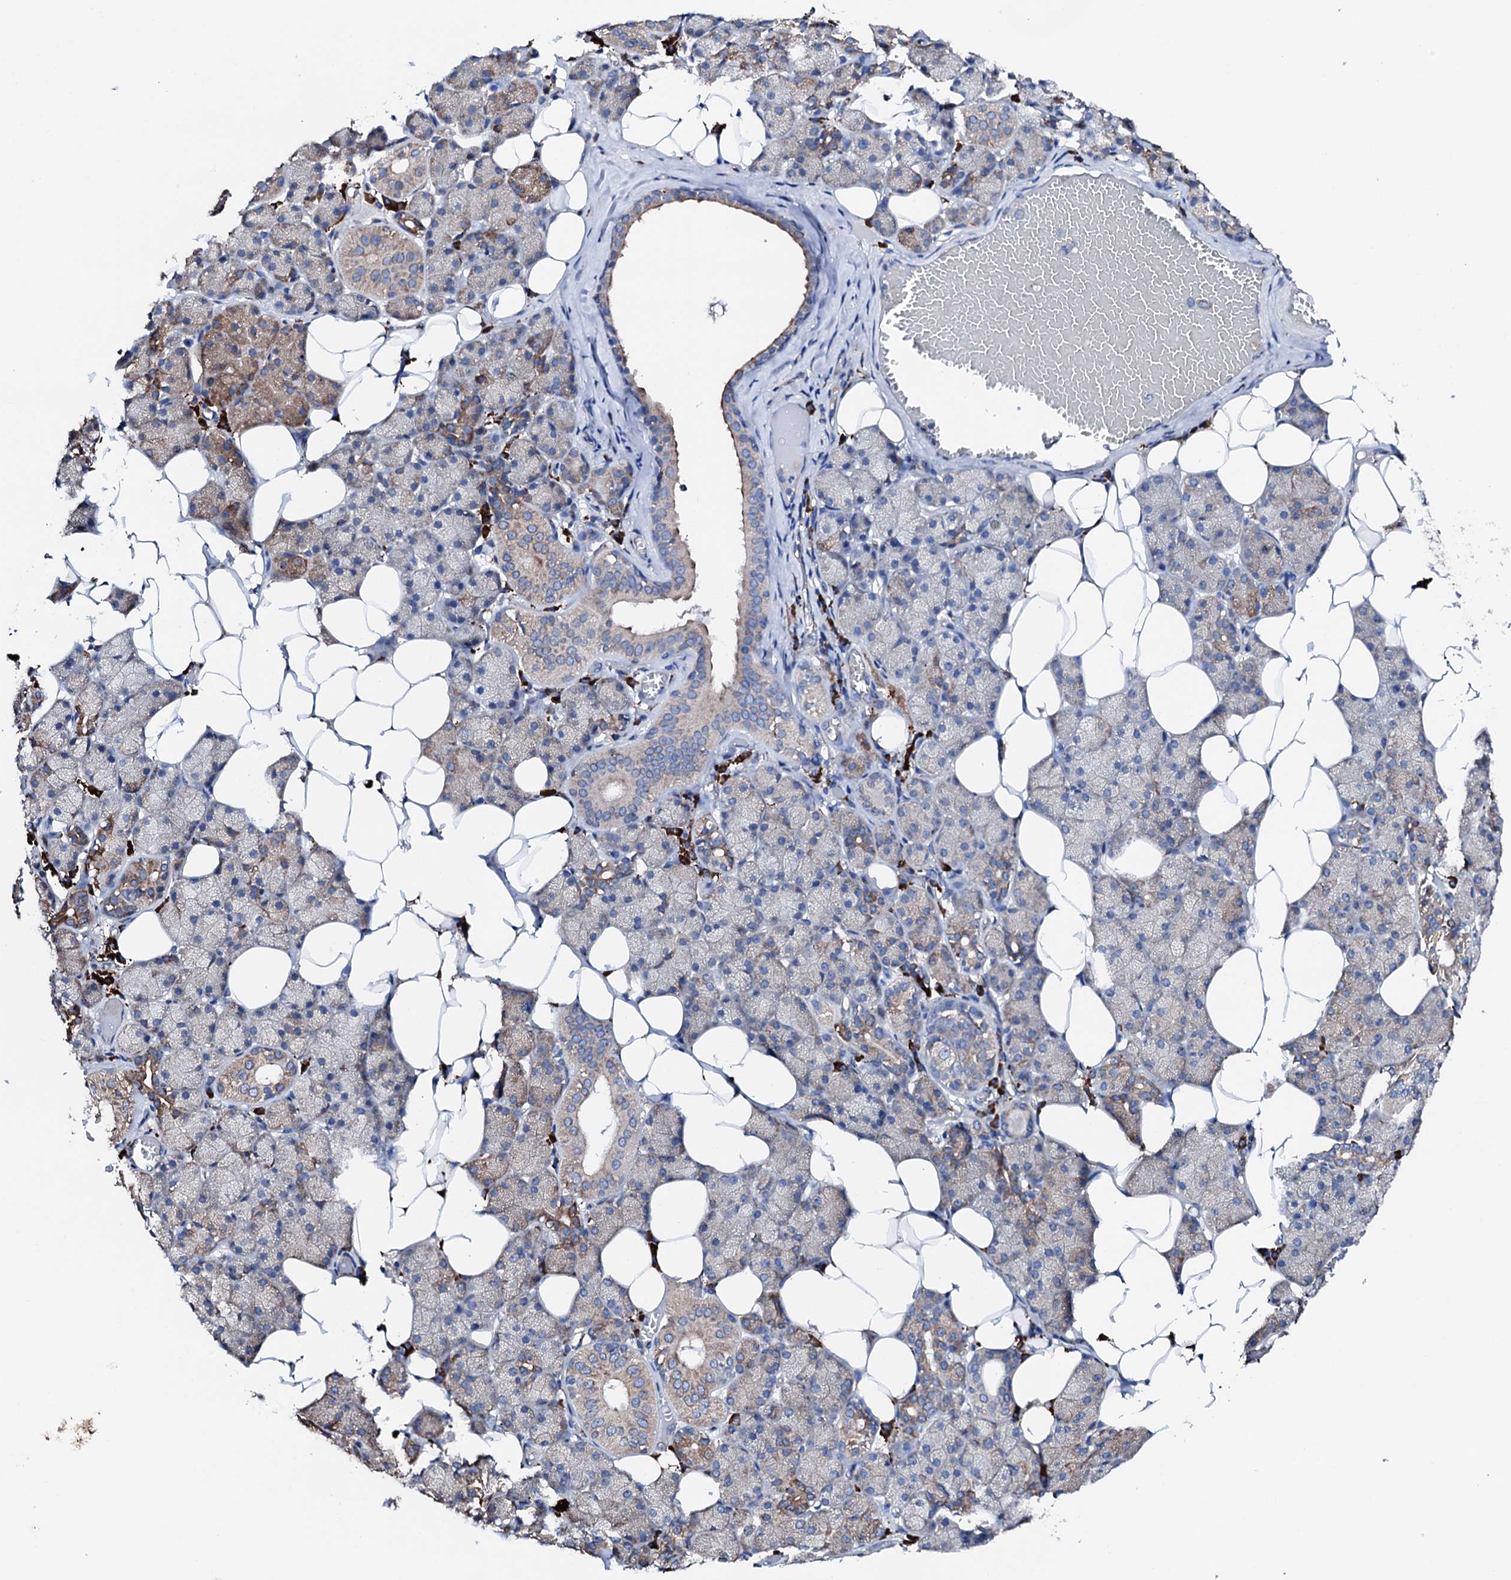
{"staining": {"intensity": "moderate", "quantity": "25%-75%", "location": "cytoplasmic/membranous"}, "tissue": "salivary gland", "cell_type": "Glandular cells", "image_type": "normal", "snomed": [{"axis": "morphology", "description": "Normal tissue, NOS"}, {"axis": "topography", "description": "Salivary gland"}], "caption": "Immunohistochemical staining of unremarkable human salivary gland exhibits 25%-75% levels of moderate cytoplasmic/membranous protein positivity in about 25%-75% of glandular cells. The staining is performed using DAB brown chromogen to label protein expression. The nuclei are counter-stained blue using hematoxylin.", "gene": "AMDHD1", "patient": {"sex": "female", "age": 33}}